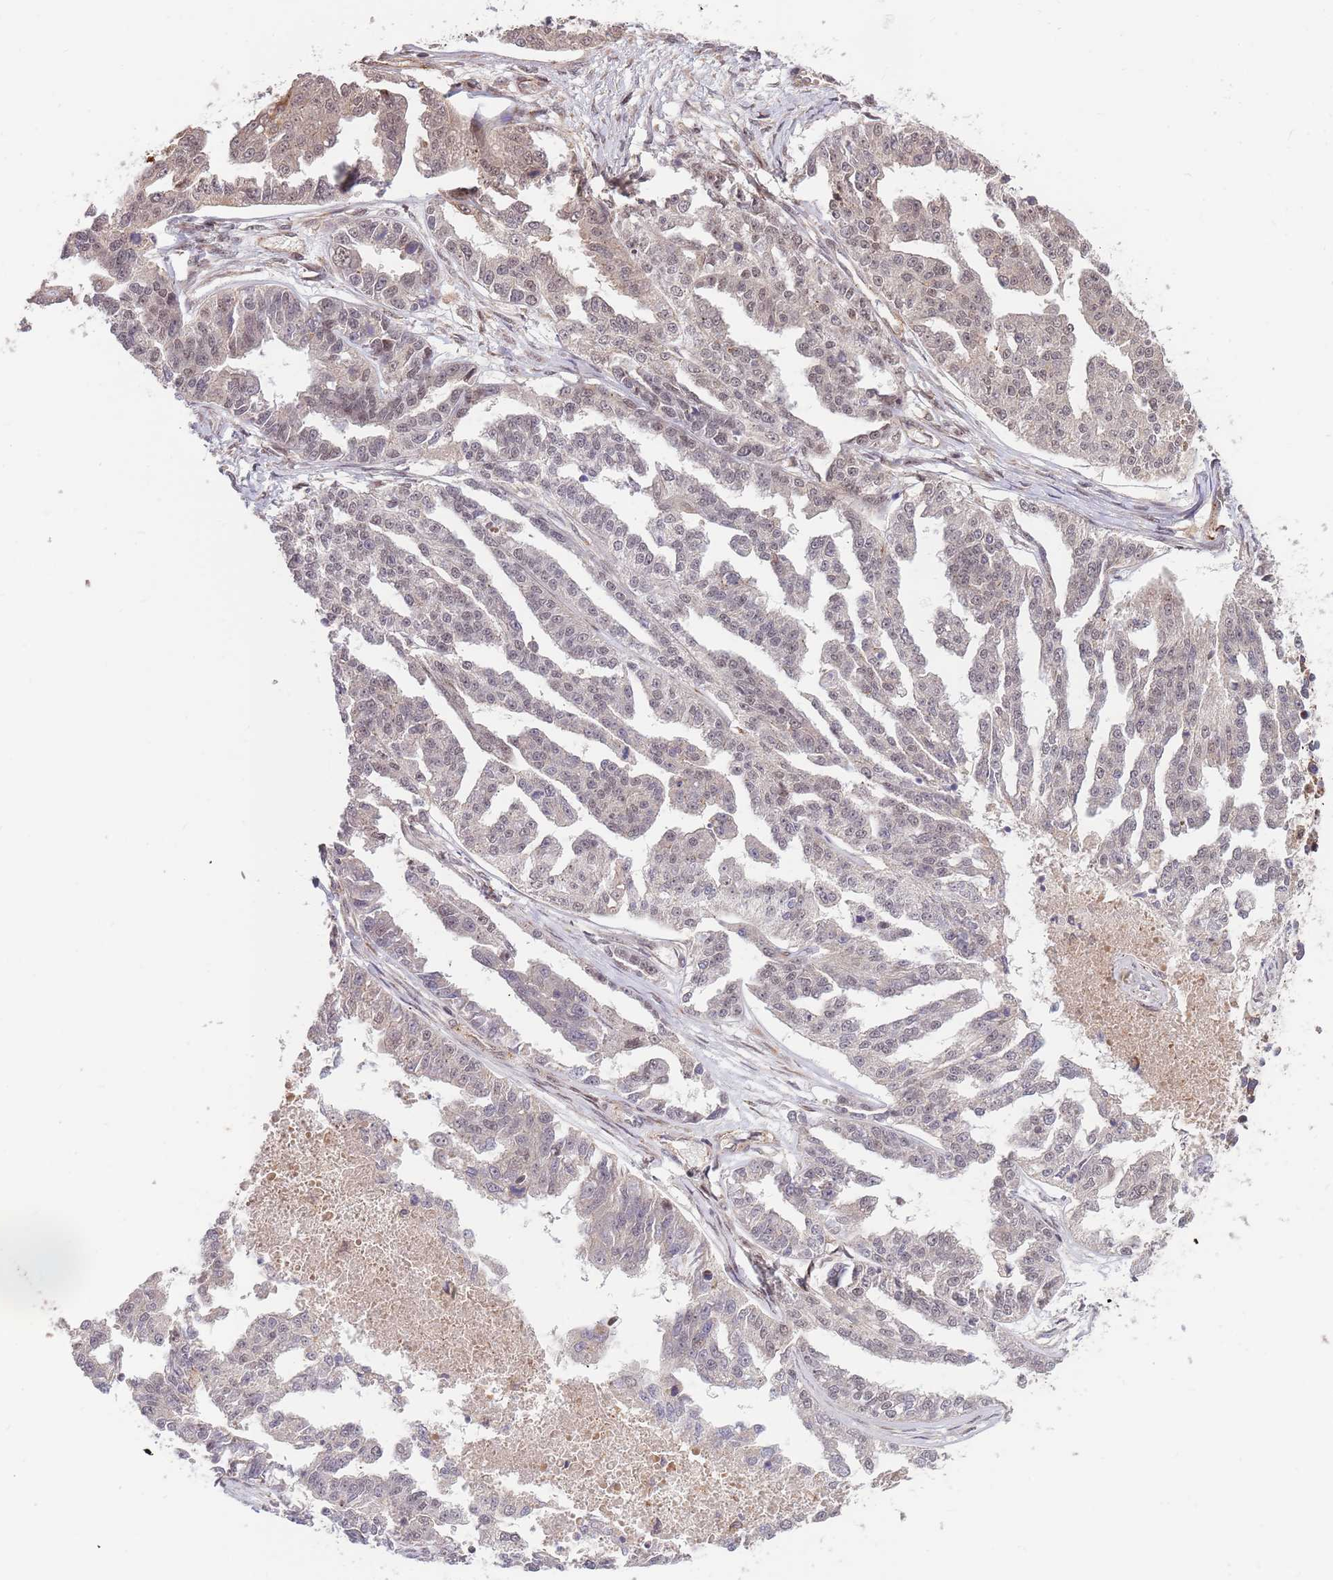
{"staining": {"intensity": "weak", "quantity": "<25%", "location": "nuclear"}, "tissue": "ovarian cancer", "cell_type": "Tumor cells", "image_type": "cancer", "snomed": [{"axis": "morphology", "description": "Cystadenocarcinoma, serous, NOS"}, {"axis": "topography", "description": "Ovary"}], "caption": "Immunohistochemistry of human serous cystadenocarcinoma (ovarian) displays no positivity in tumor cells.", "gene": "HAUS3", "patient": {"sex": "female", "age": 58}}